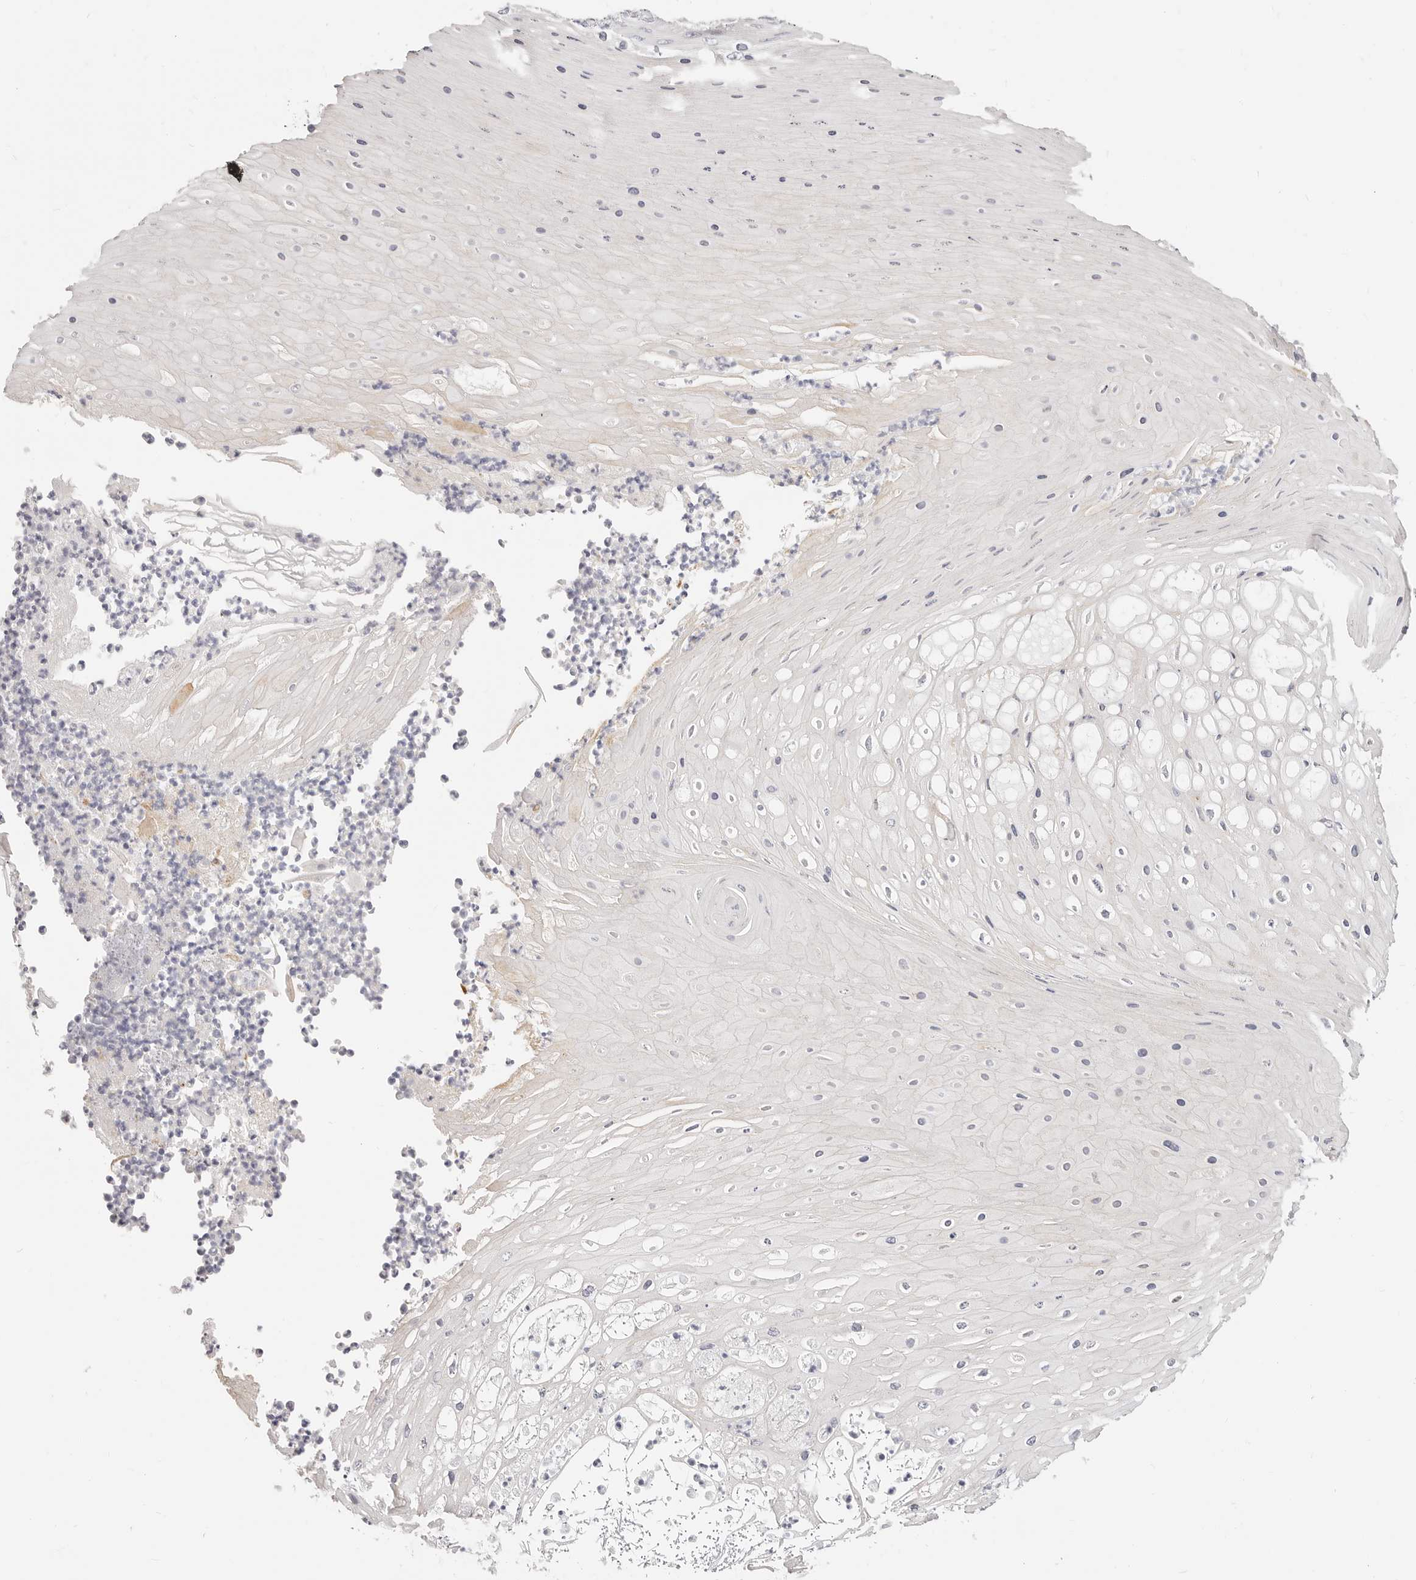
{"staining": {"intensity": "negative", "quantity": "none", "location": "none"}, "tissue": "skin cancer", "cell_type": "Tumor cells", "image_type": "cancer", "snomed": [{"axis": "morphology", "description": "Squamous cell carcinoma, NOS"}, {"axis": "topography", "description": "Skin"}], "caption": "Squamous cell carcinoma (skin) was stained to show a protein in brown. There is no significant expression in tumor cells.", "gene": "DTNBP1", "patient": {"sex": "female", "age": 88}}